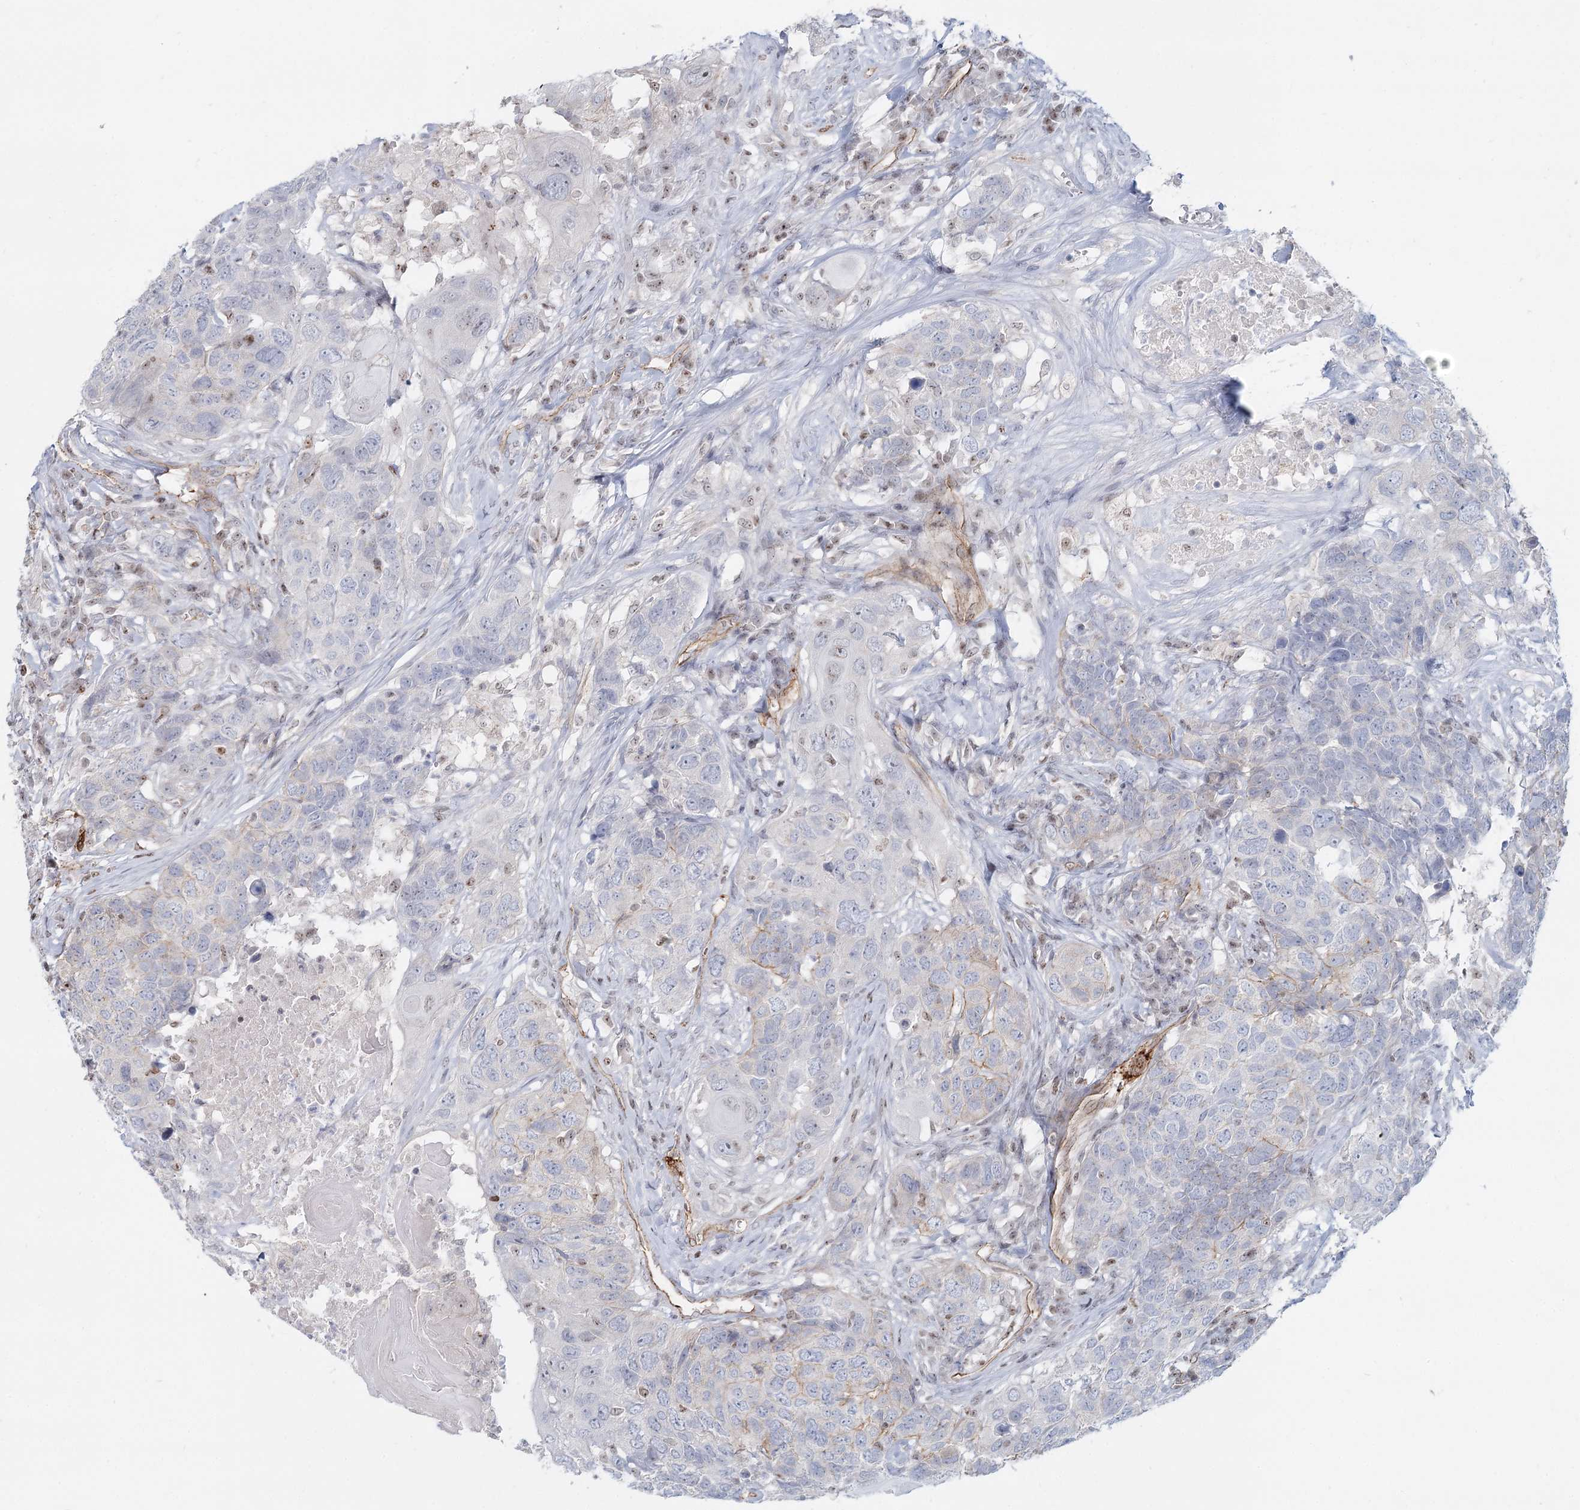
{"staining": {"intensity": "negative", "quantity": "none", "location": "none"}, "tissue": "head and neck cancer", "cell_type": "Tumor cells", "image_type": "cancer", "snomed": [{"axis": "morphology", "description": "Squamous cell carcinoma, NOS"}, {"axis": "topography", "description": "Head-Neck"}], "caption": "There is no significant staining in tumor cells of head and neck squamous cell carcinoma.", "gene": "ZFYVE28", "patient": {"sex": "male", "age": 66}}